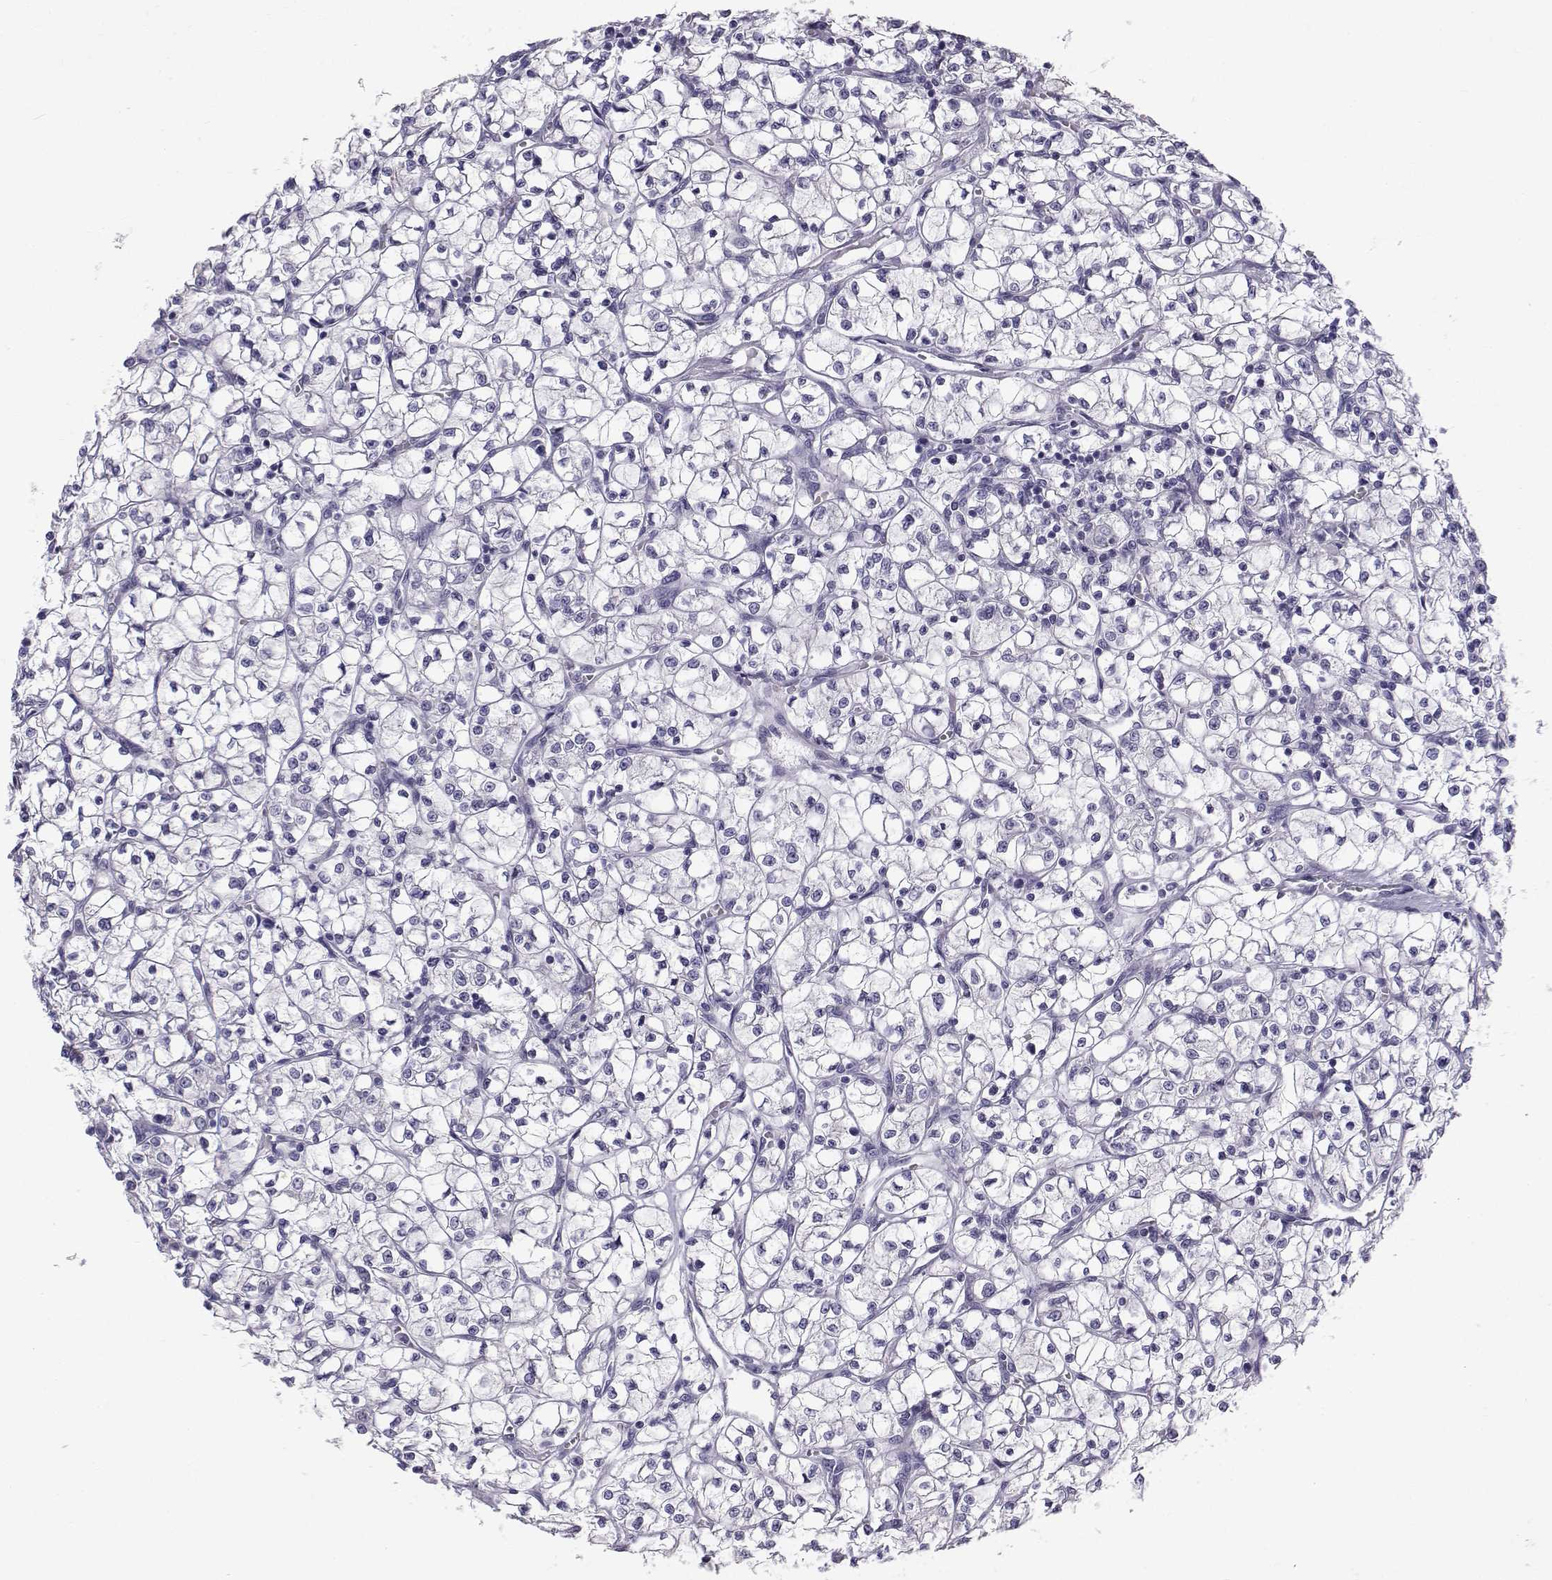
{"staining": {"intensity": "negative", "quantity": "none", "location": "none"}, "tissue": "renal cancer", "cell_type": "Tumor cells", "image_type": "cancer", "snomed": [{"axis": "morphology", "description": "Adenocarcinoma, NOS"}, {"axis": "topography", "description": "Kidney"}], "caption": "Immunohistochemistry micrograph of neoplastic tissue: human renal cancer stained with DAB (3,3'-diaminobenzidine) shows no significant protein staining in tumor cells.", "gene": "RNASE12", "patient": {"sex": "female", "age": 64}}